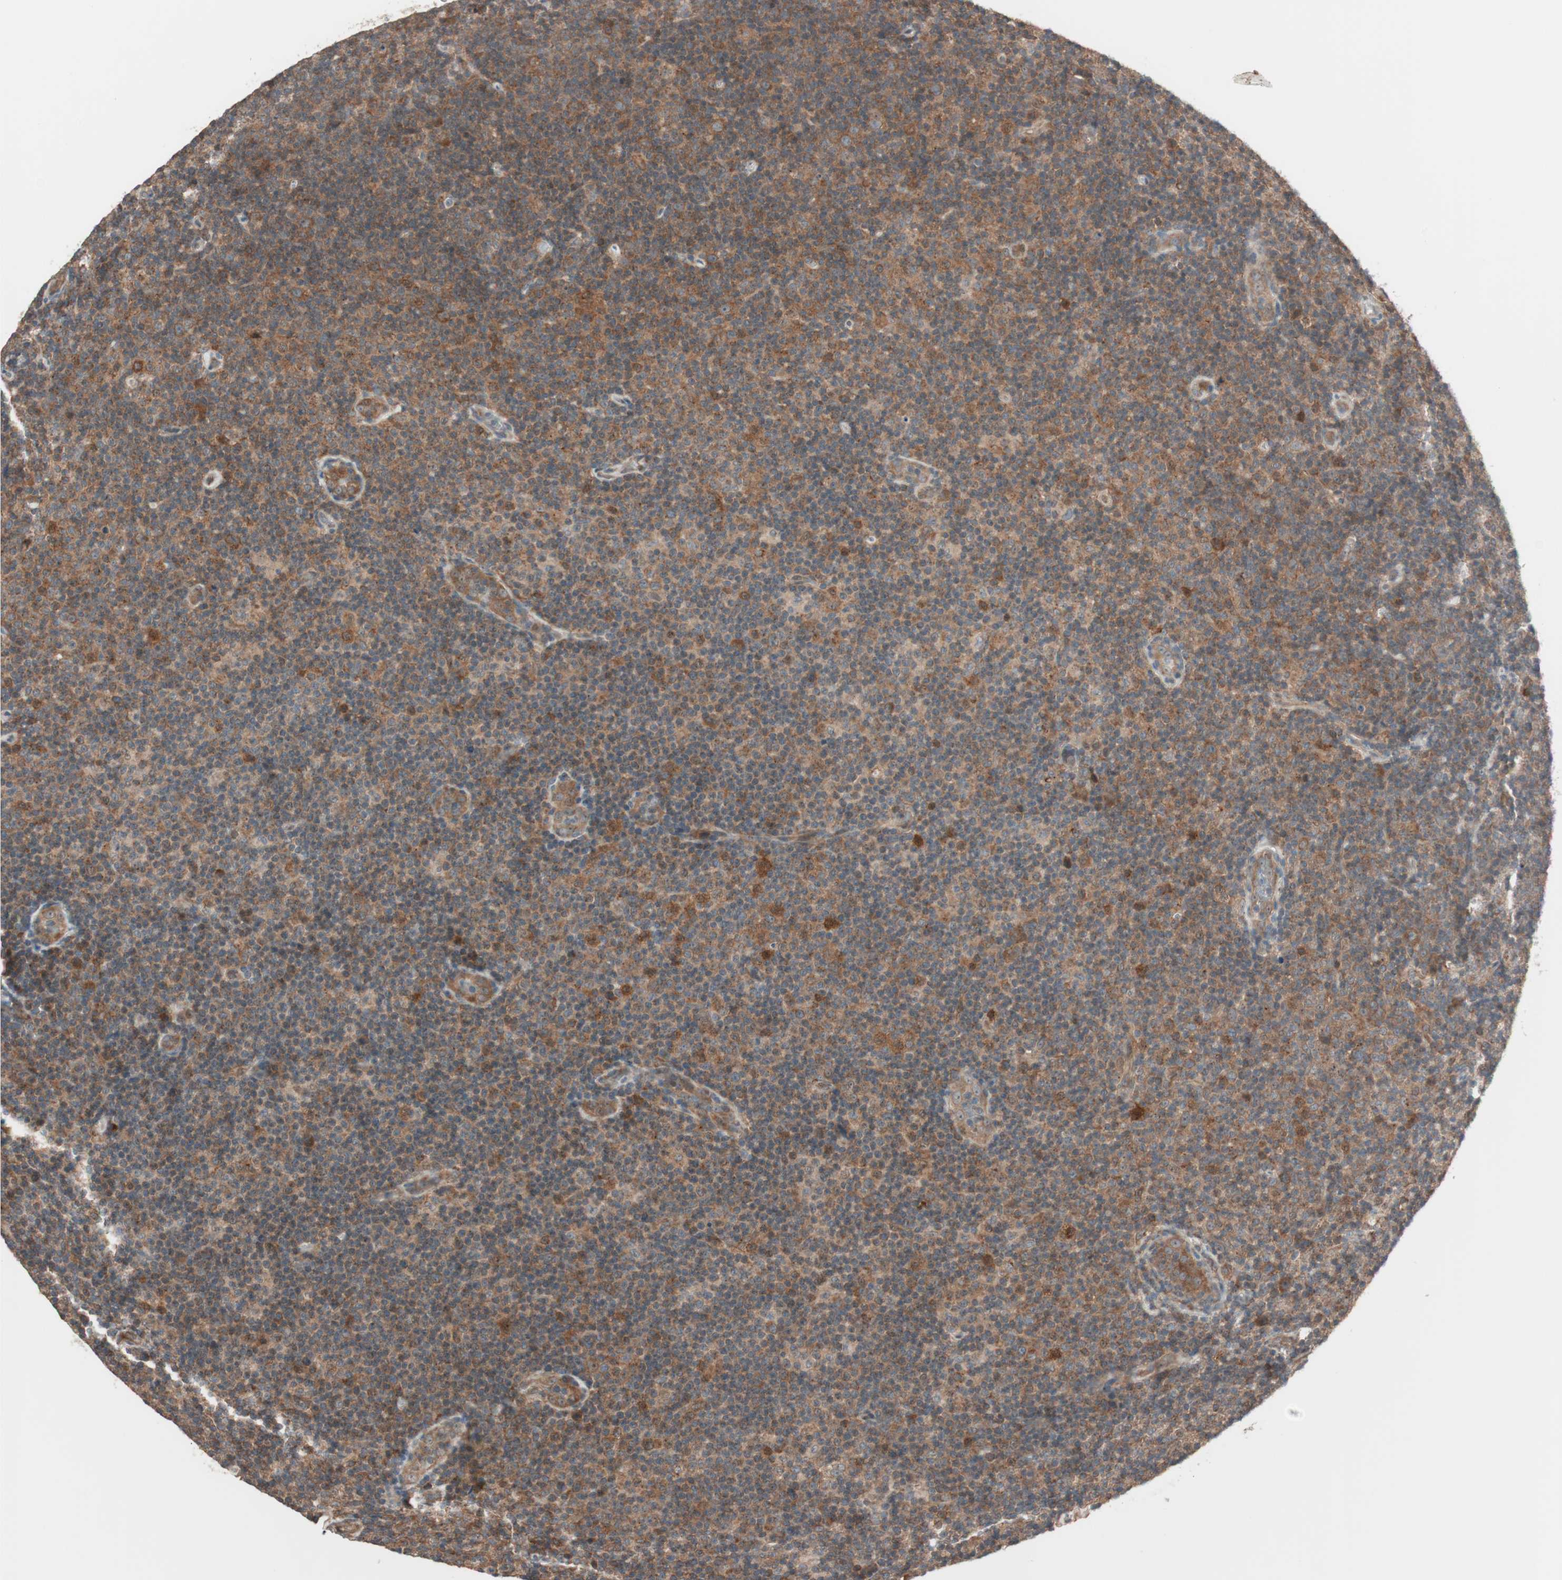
{"staining": {"intensity": "moderate", "quantity": ">75%", "location": "cytoplasmic/membranous"}, "tissue": "lymphoma", "cell_type": "Tumor cells", "image_type": "cancer", "snomed": [{"axis": "morphology", "description": "Malignant lymphoma, non-Hodgkin's type, Low grade"}, {"axis": "topography", "description": "Lymph node"}], "caption": "Low-grade malignant lymphoma, non-Hodgkin's type was stained to show a protein in brown. There is medium levels of moderate cytoplasmic/membranous expression in about >75% of tumor cells. (DAB (3,3'-diaminobenzidine) IHC, brown staining for protein, blue staining for nuclei).", "gene": "FBXO5", "patient": {"sex": "male", "age": 83}}